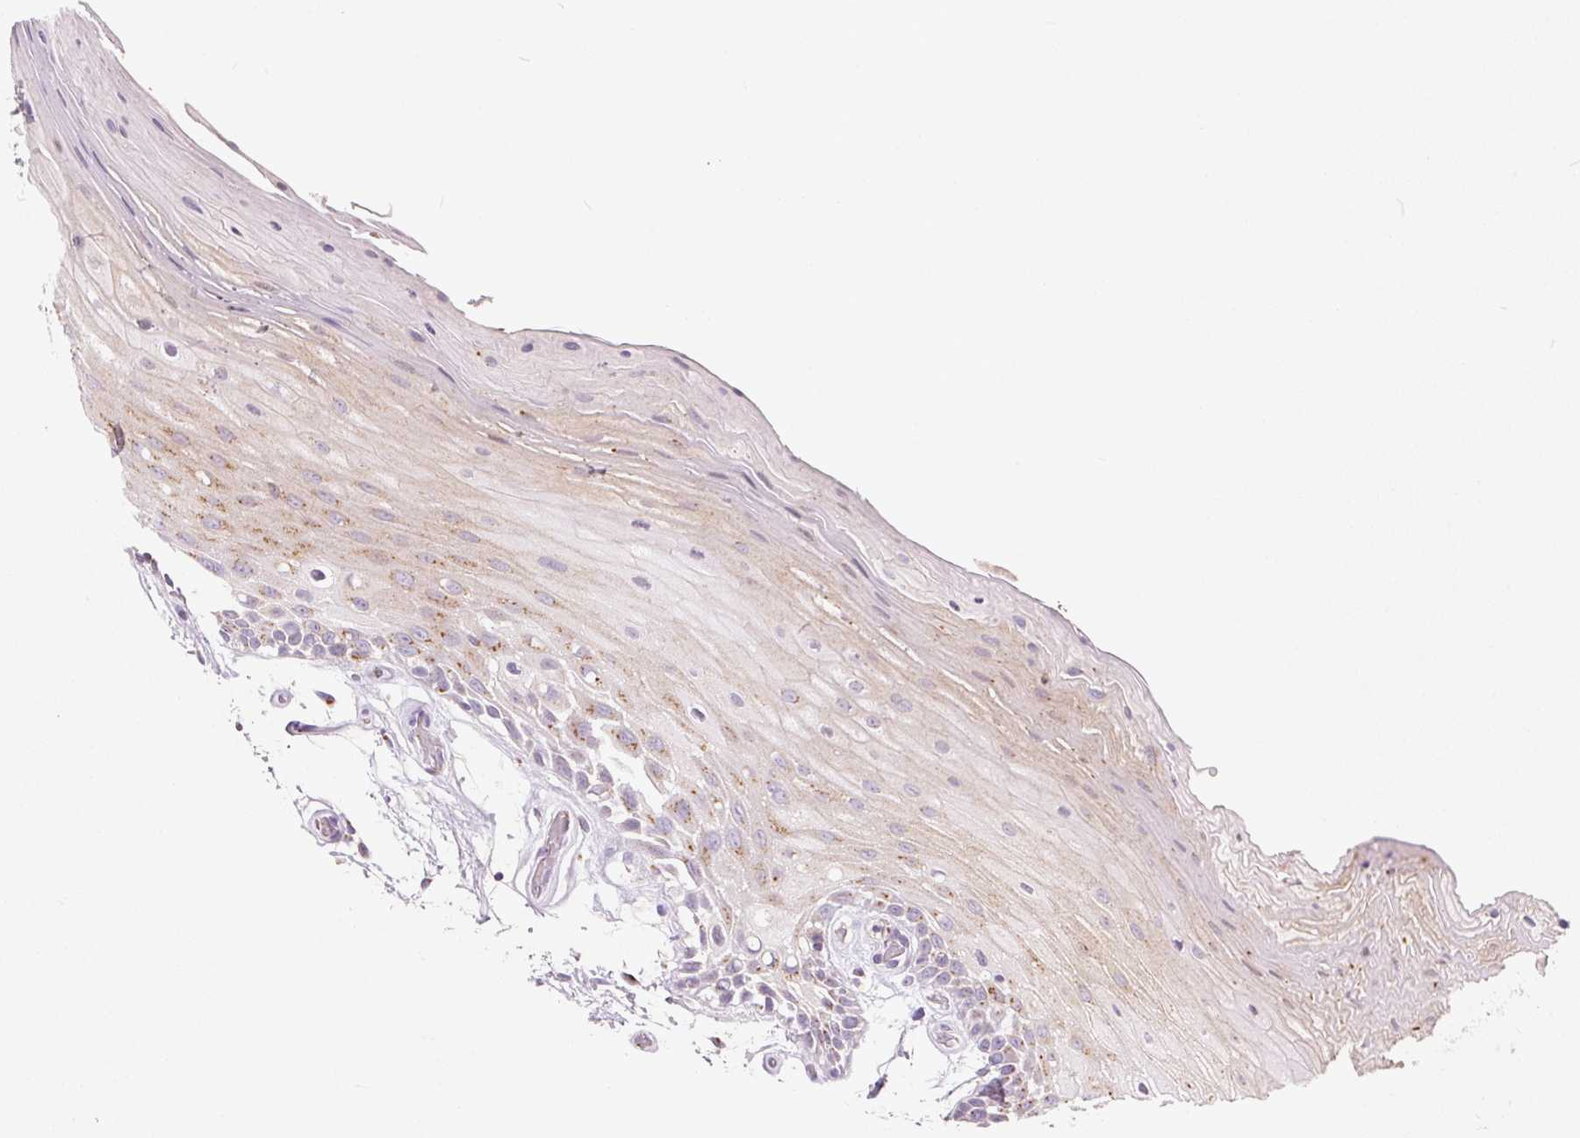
{"staining": {"intensity": "moderate", "quantity": "25%-75%", "location": "cytoplasmic/membranous"}, "tissue": "oral mucosa", "cell_type": "Squamous epithelial cells", "image_type": "normal", "snomed": [{"axis": "morphology", "description": "Normal tissue, NOS"}, {"axis": "morphology", "description": "Squamous cell carcinoma, NOS"}, {"axis": "topography", "description": "Oral tissue"}, {"axis": "topography", "description": "Tounge, NOS"}, {"axis": "topography", "description": "Head-Neck"}], "caption": "Immunohistochemical staining of benign human oral mucosa displays moderate cytoplasmic/membranous protein positivity in about 25%-75% of squamous epithelial cells.", "gene": "DRAM2", "patient": {"sex": "male", "age": 62}}